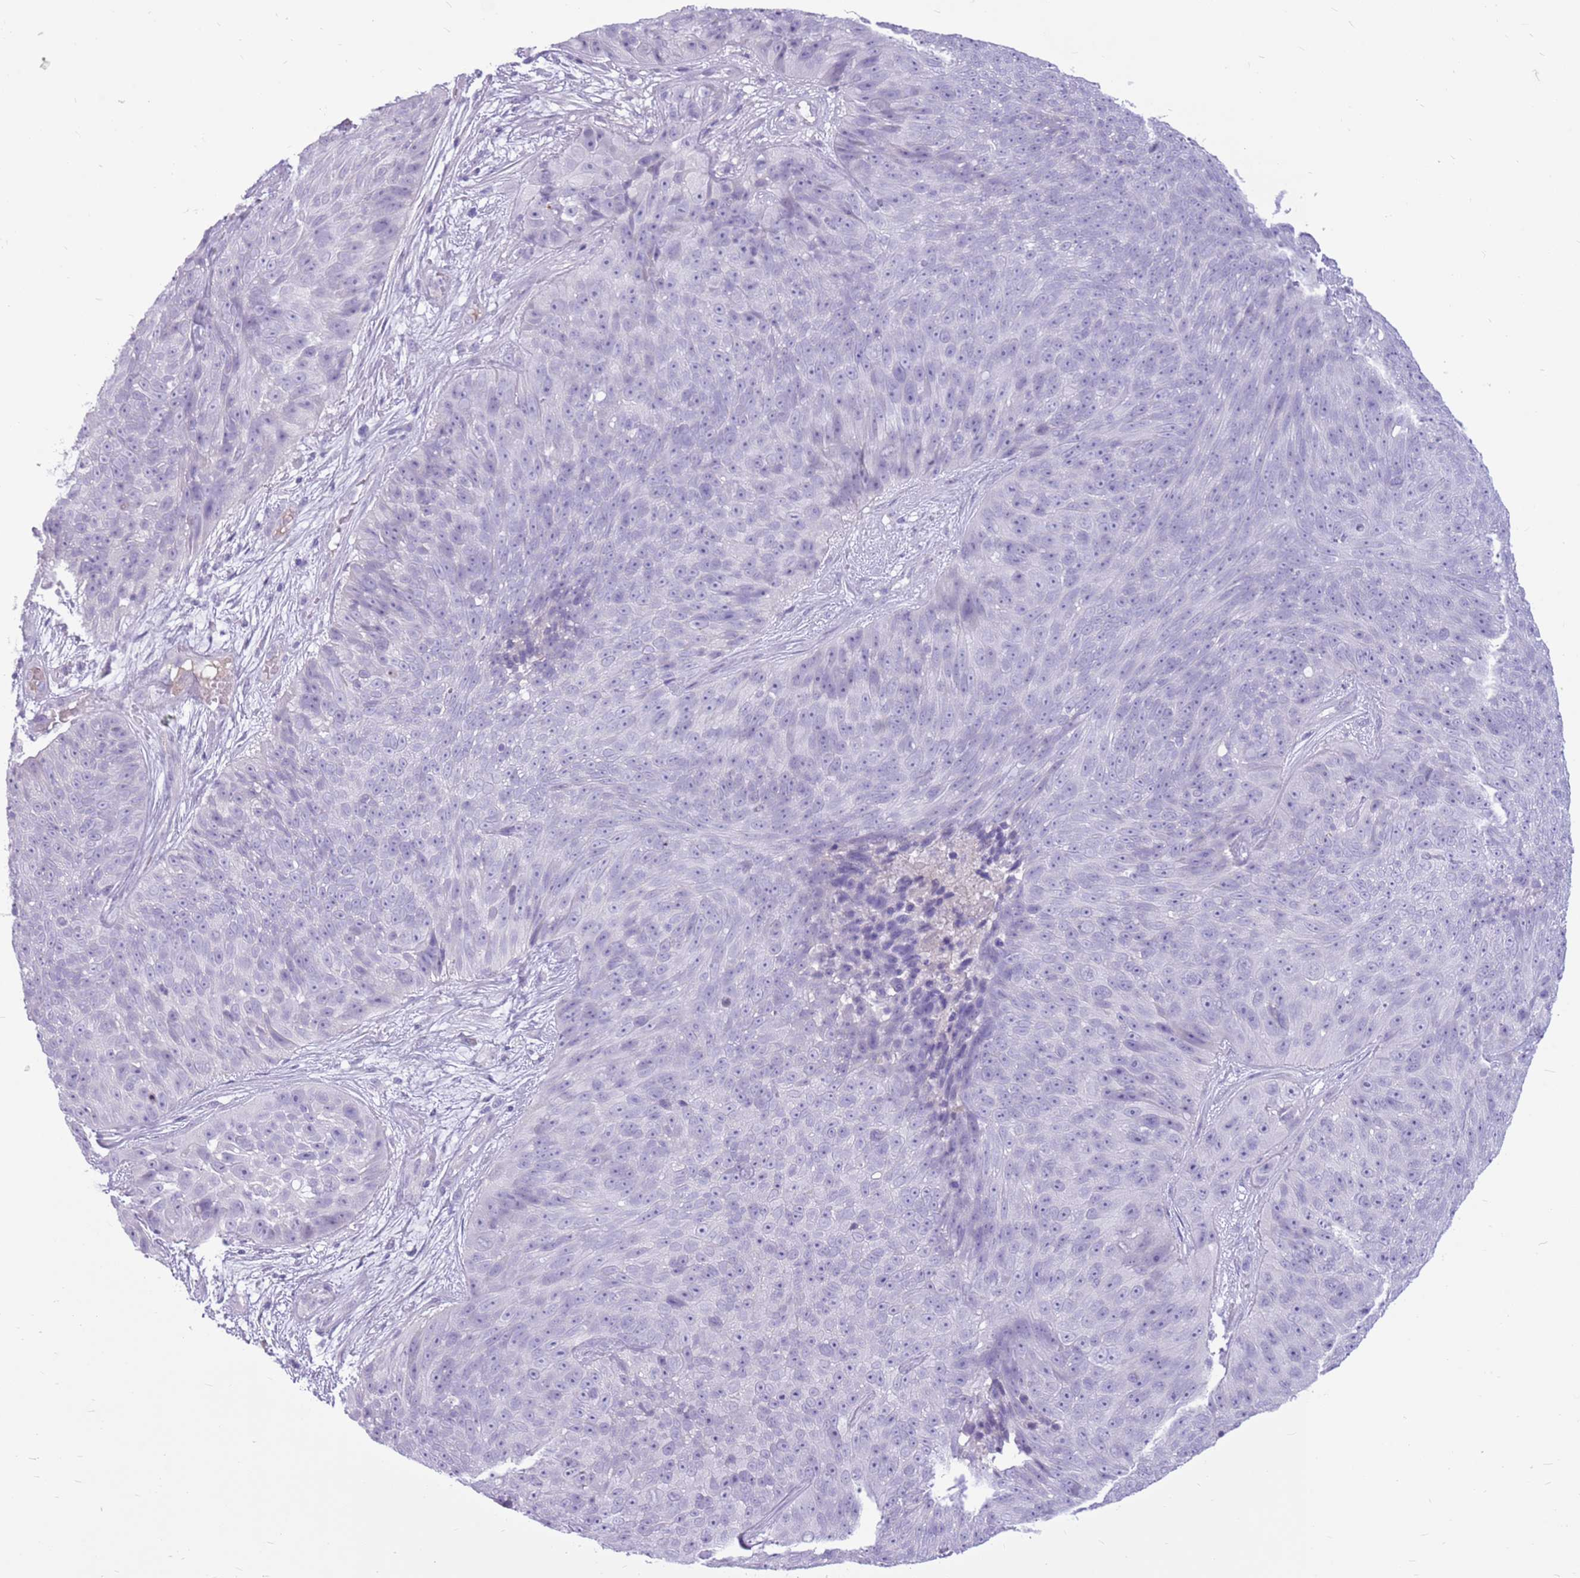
{"staining": {"intensity": "negative", "quantity": "none", "location": "none"}, "tissue": "skin cancer", "cell_type": "Tumor cells", "image_type": "cancer", "snomed": [{"axis": "morphology", "description": "Squamous cell carcinoma, NOS"}, {"axis": "topography", "description": "Skin"}], "caption": "DAB immunohistochemical staining of human skin cancer exhibits no significant positivity in tumor cells.", "gene": "ZNF425", "patient": {"sex": "female", "age": 87}}